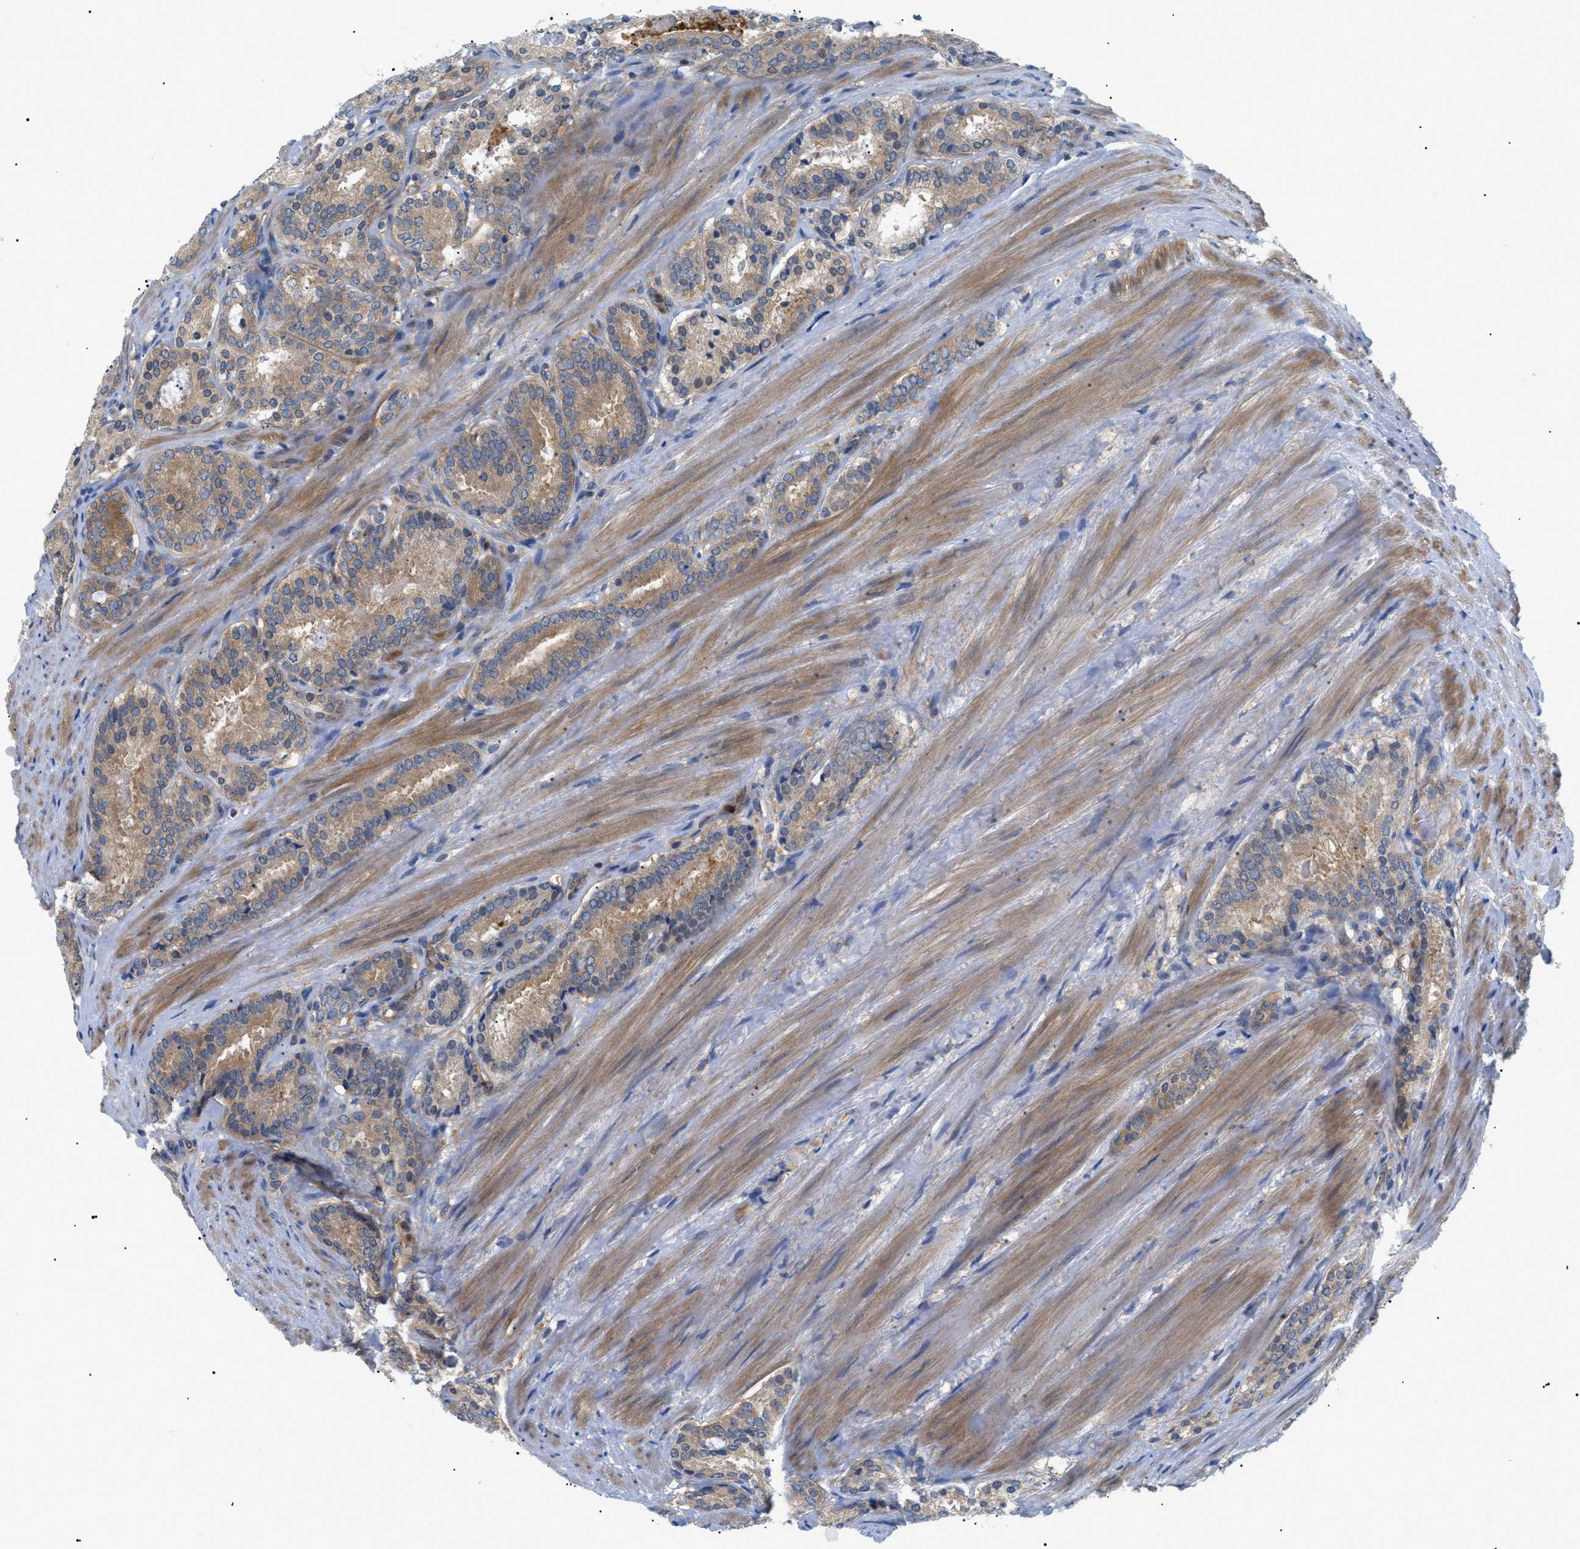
{"staining": {"intensity": "moderate", "quantity": ">75%", "location": "cytoplasmic/membranous"}, "tissue": "prostate cancer", "cell_type": "Tumor cells", "image_type": "cancer", "snomed": [{"axis": "morphology", "description": "Adenocarcinoma, Low grade"}, {"axis": "topography", "description": "Prostate"}], "caption": "Immunohistochemical staining of human prostate low-grade adenocarcinoma reveals moderate cytoplasmic/membranous protein positivity in about >75% of tumor cells.", "gene": "RIPK1", "patient": {"sex": "male", "age": 69}}